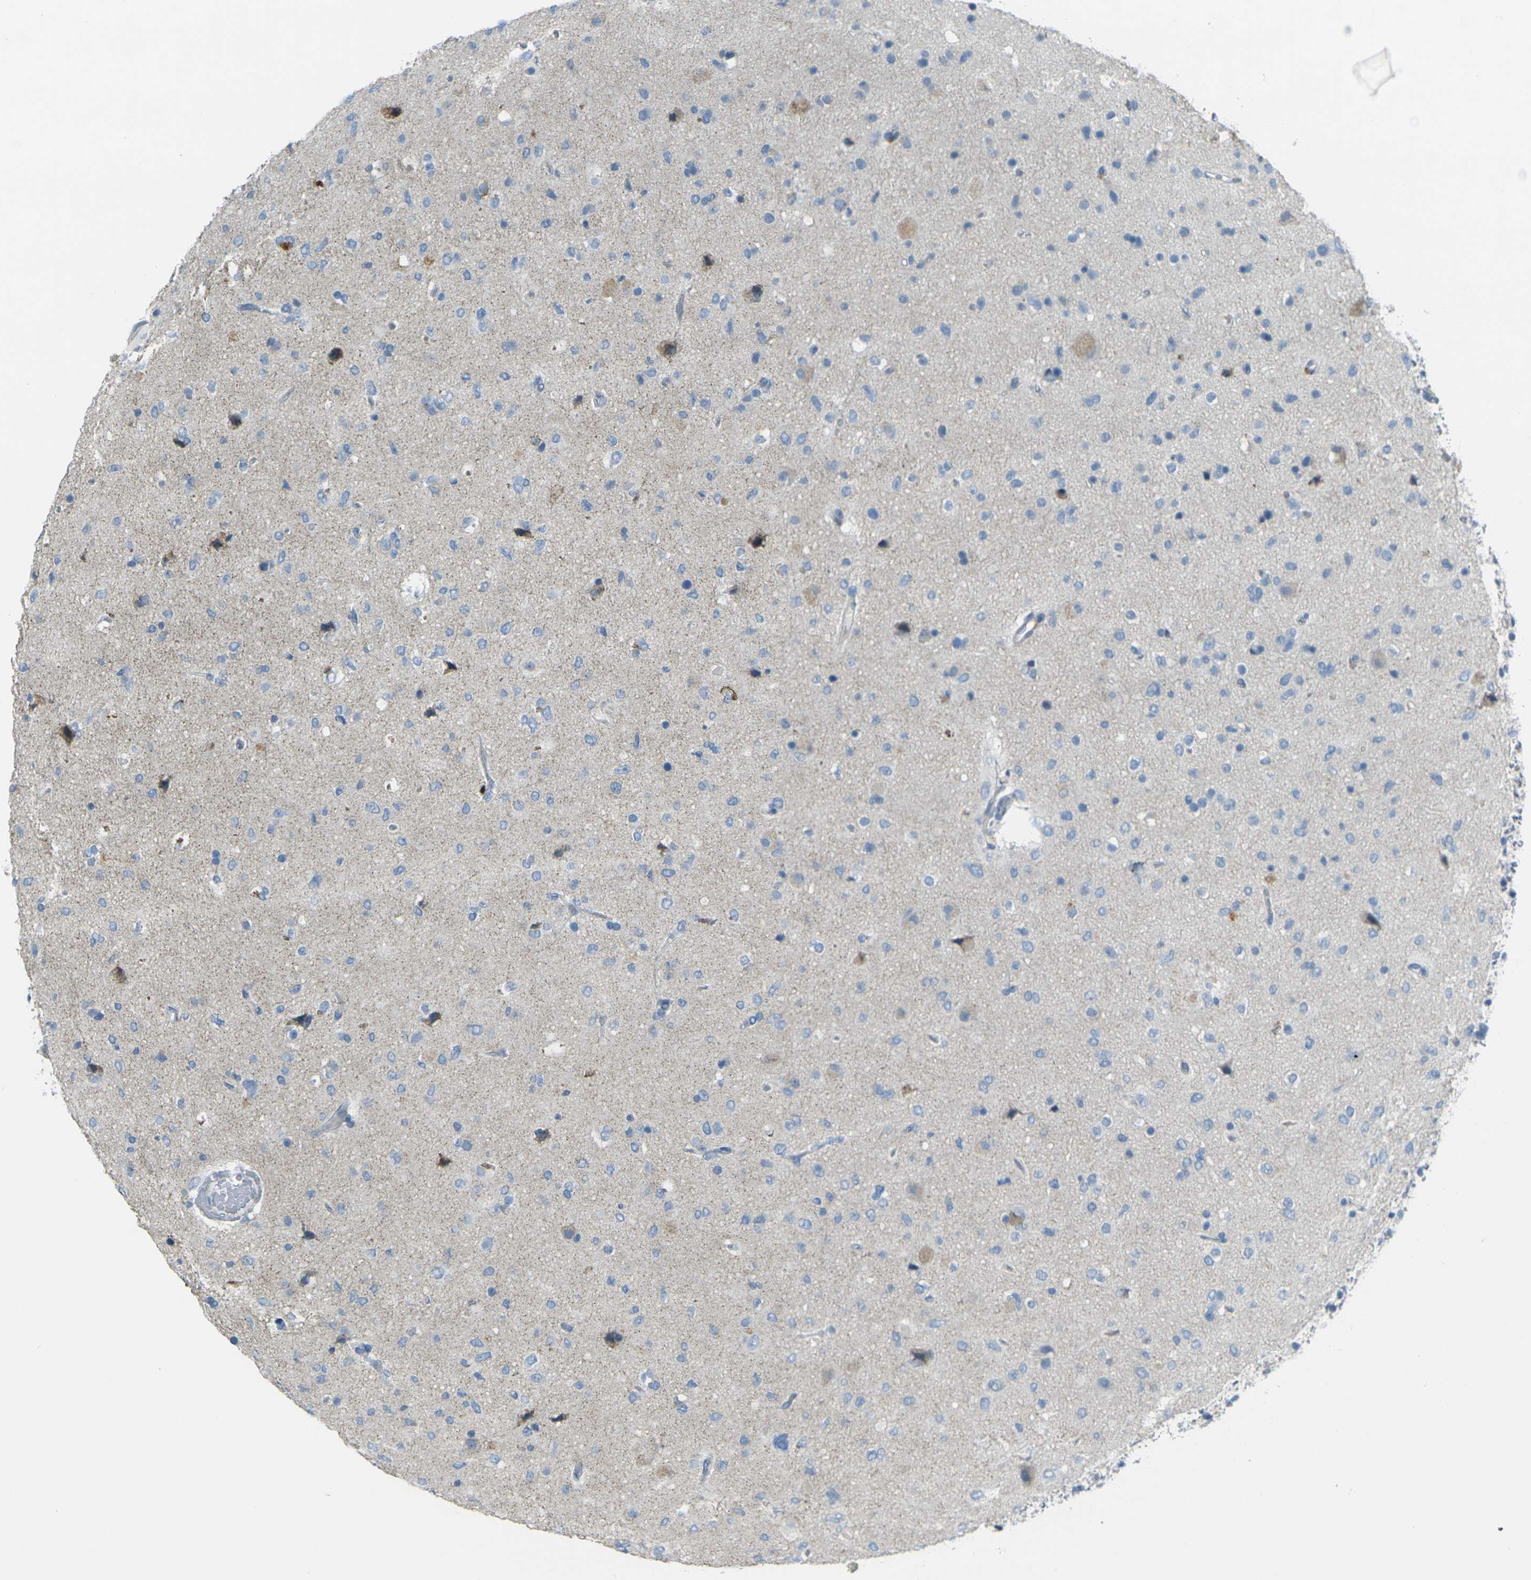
{"staining": {"intensity": "negative", "quantity": "none", "location": "none"}, "tissue": "glioma", "cell_type": "Tumor cells", "image_type": "cancer", "snomed": [{"axis": "morphology", "description": "Glioma, malignant, Low grade"}, {"axis": "topography", "description": "Brain"}], "caption": "IHC histopathology image of malignant glioma (low-grade) stained for a protein (brown), which displays no positivity in tumor cells.", "gene": "ANKRD46", "patient": {"sex": "male", "age": 77}}